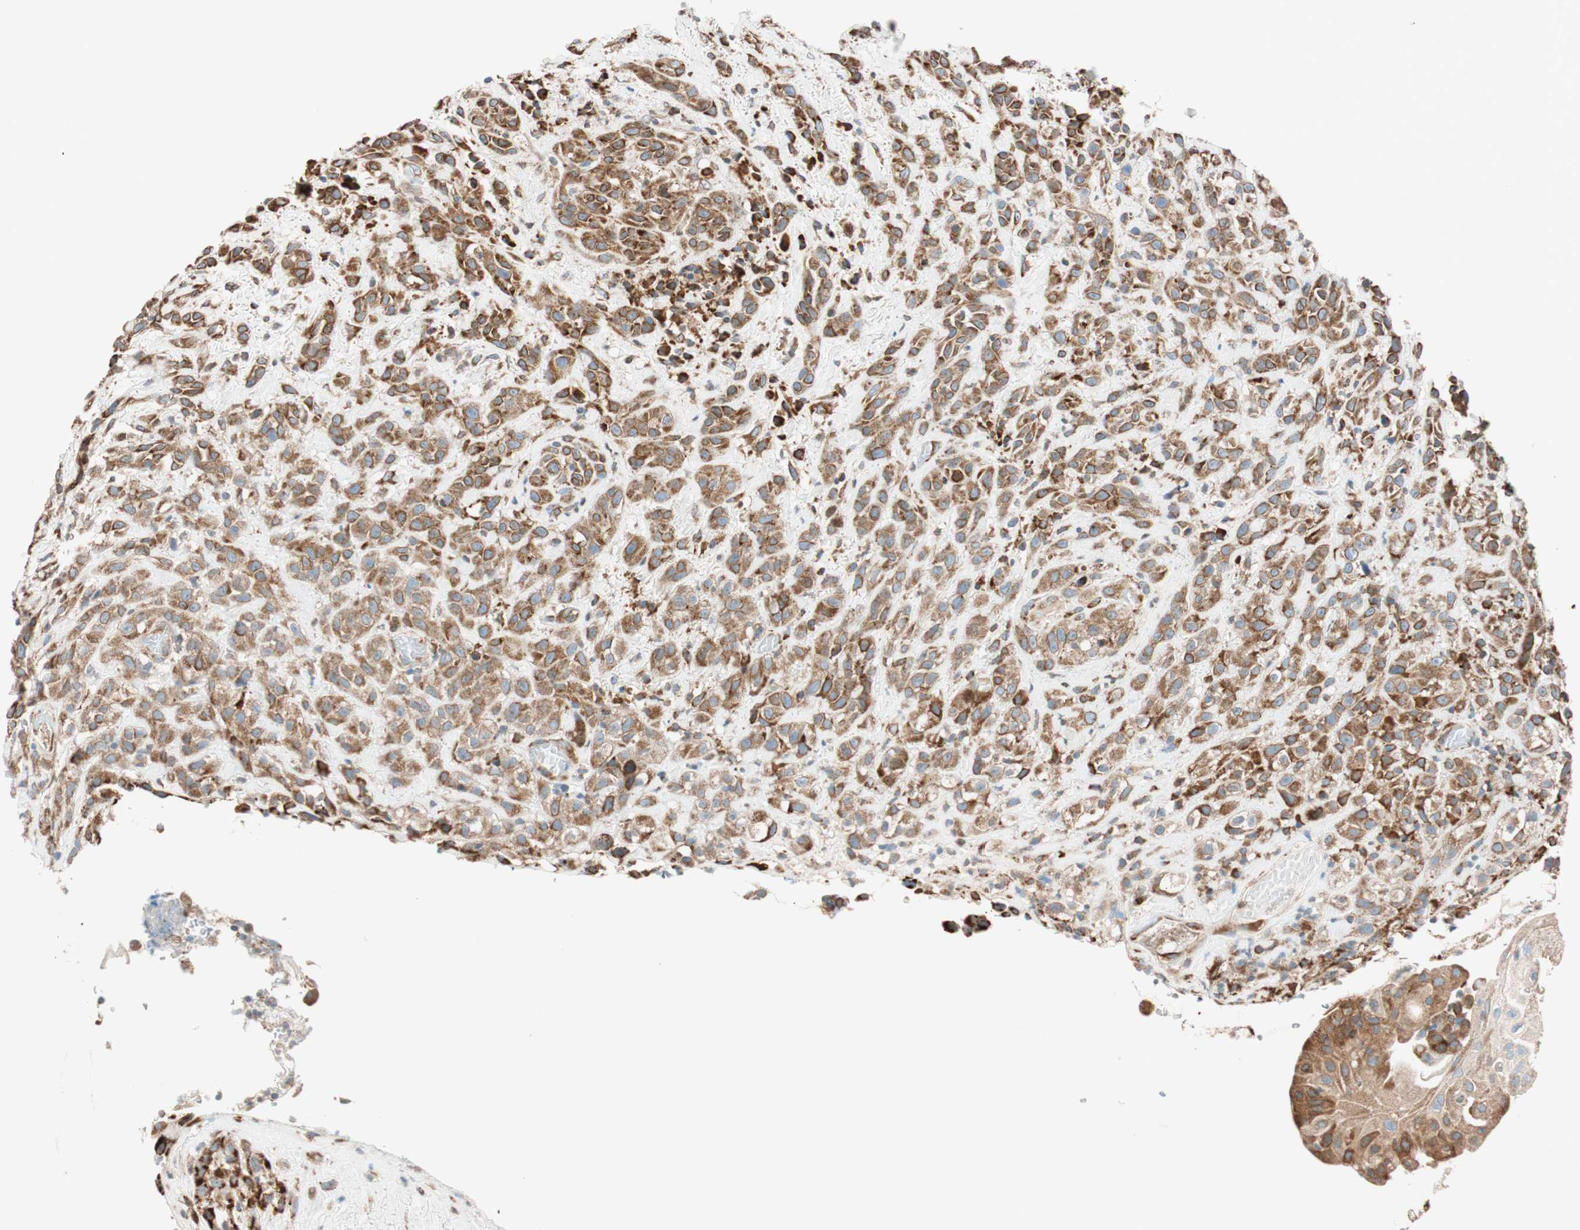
{"staining": {"intensity": "moderate", "quantity": ">75%", "location": "cytoplasmic/membranous"}, "tissue": "head and neck cancer", "cell_type": "Tumor cells", "image_type": "cancer", "snomed": [{"axis": "morphology", "description": "Squamous cell carcinoma, NOS"}, {"axis": "topography", "description": "Head-Neck"}], "caption": "Protein expression analysis of squamous cell carcinoma (head and neck) displays moderate cytoplasmic/membranous staining in approximately >75% of tumor cells. (DAB (3,3'-diaminobenzidine) IHC with brightfield microscopy, high magnification).", "gene": "PRKCSH", "patient": {"sex": "male", "age": 62}}